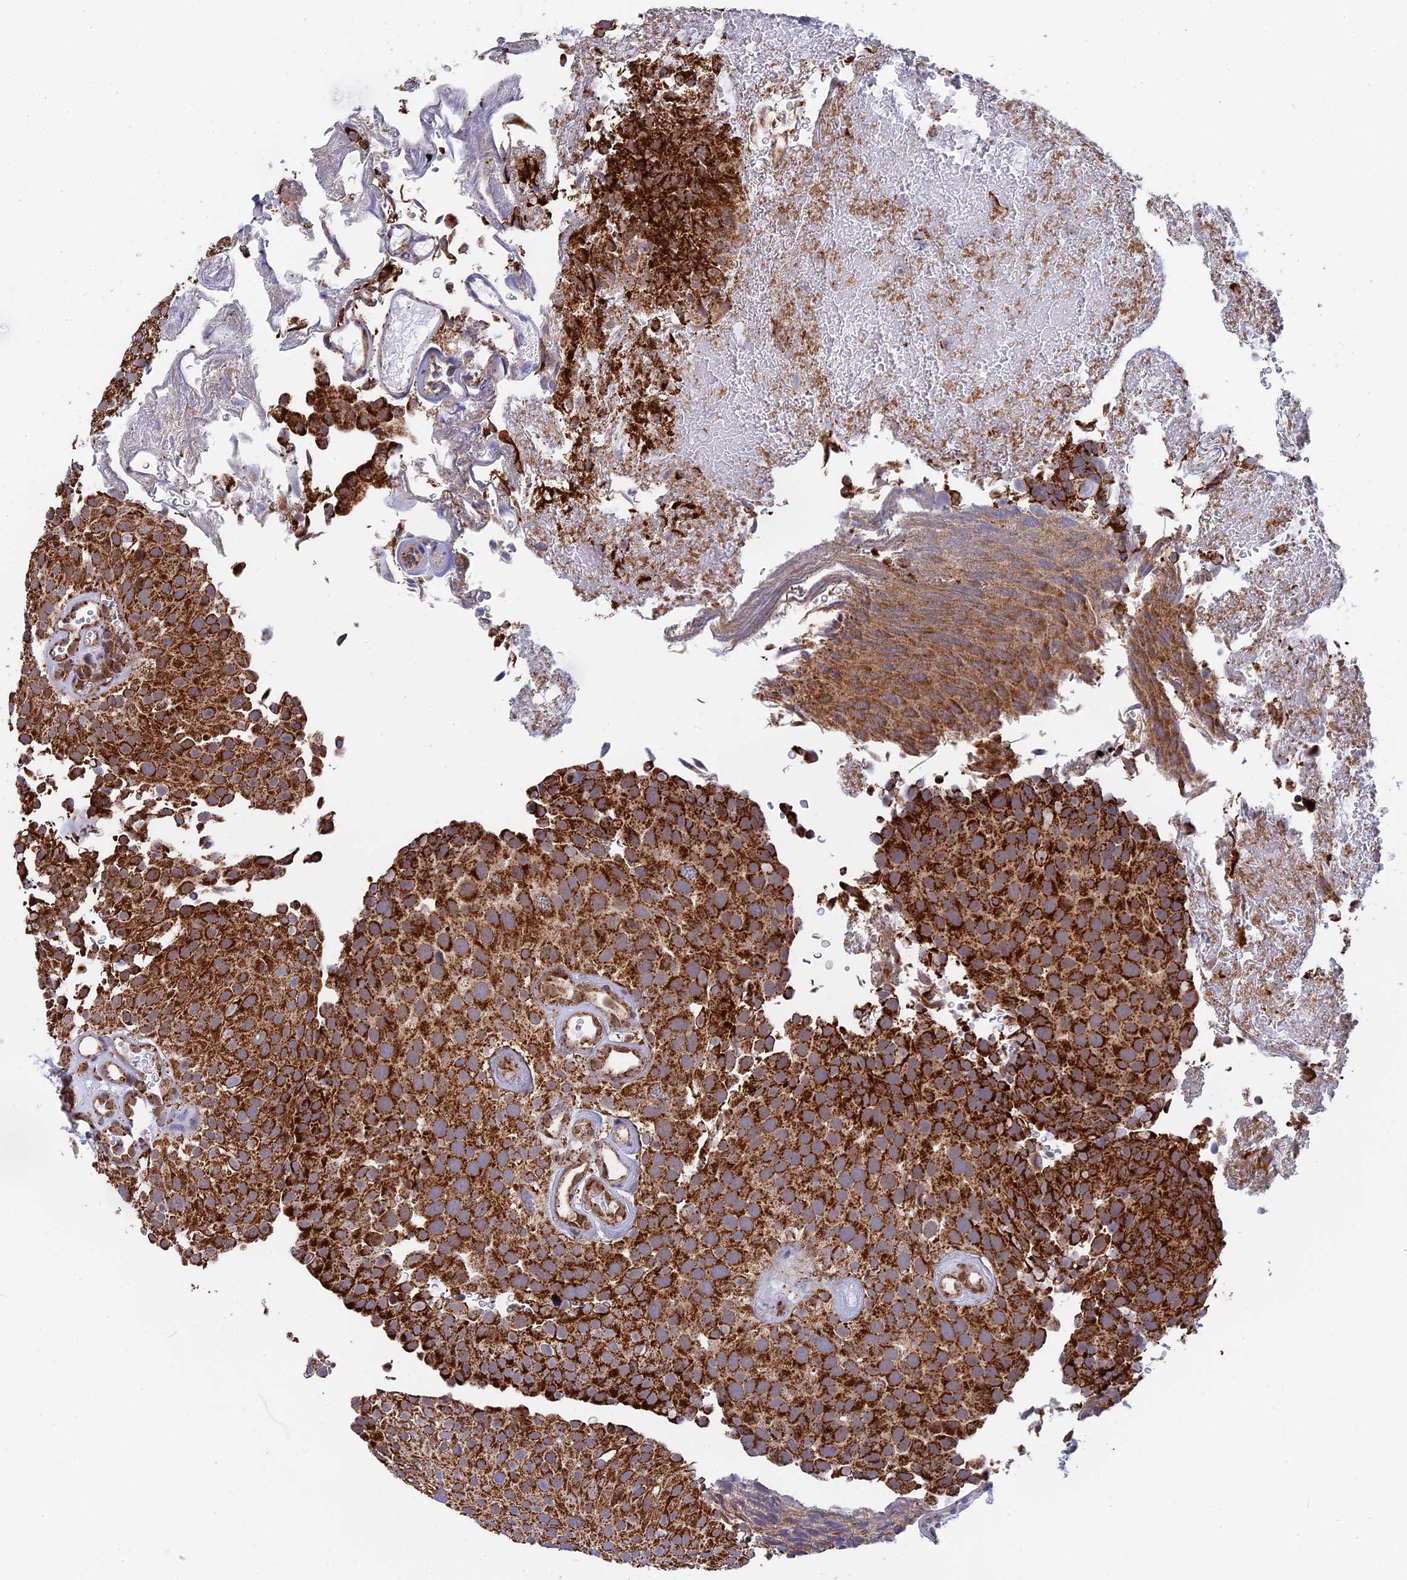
{"staining": {"intensity": "strong", "quantity": ">75%", "location": "cytoplasmic/membranous"}, "tissue": "urothelial cancer", "cell_type": "Tumor cells", "image_type": "cancer", "snomed": [{"axis": "morphology", "description": "Urothelial carcinoma, Low grade"}, {"axis": "topography", "description": "Urinary bladder"}], "caption": "A micrograph of urothelial carcinoma (low-grade) stained for a protein demonstrates strong cytoplasmic/membranous brown staining in tumor cells.", "gene": "CDC16", "patient": {"sex": "male", "age": 78}}